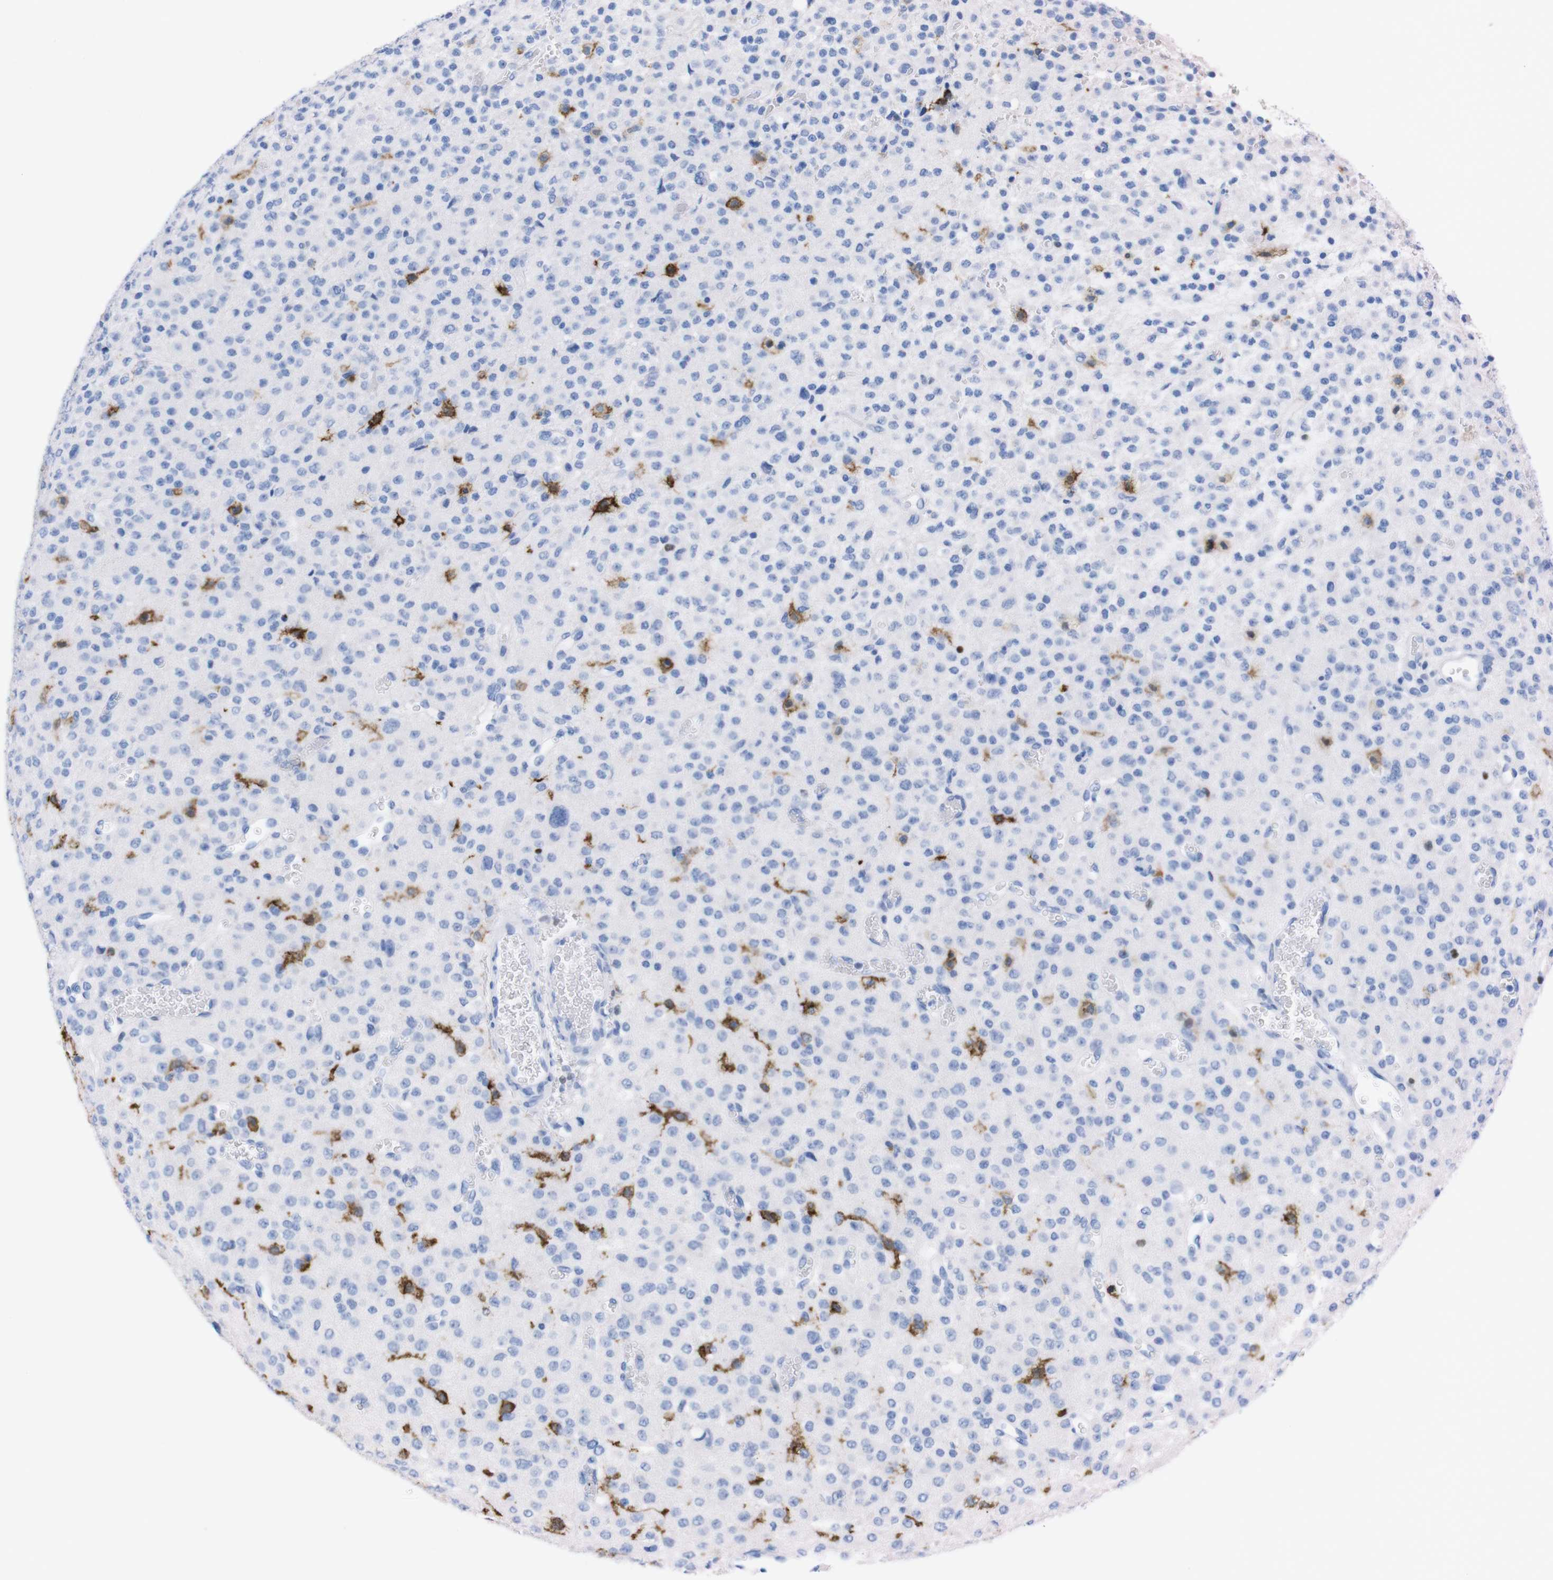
{"staining": {"intensity": "negative", "quantity": "none", "location": "none"}, "tissue": "glioma", "cell_type": "Tumor cells", "image_type": "cancer", "snomed": [{"axis": "morphology", "description": "Glioma, malignant, Low grade"}, {"axis": "topography", "description": "Brain"}], "caption": "Protein analysis of glioma displays no significant expression in tumor cells.", "gene": "P2RY12", "patient": {"sex": "male", "age": 38}}